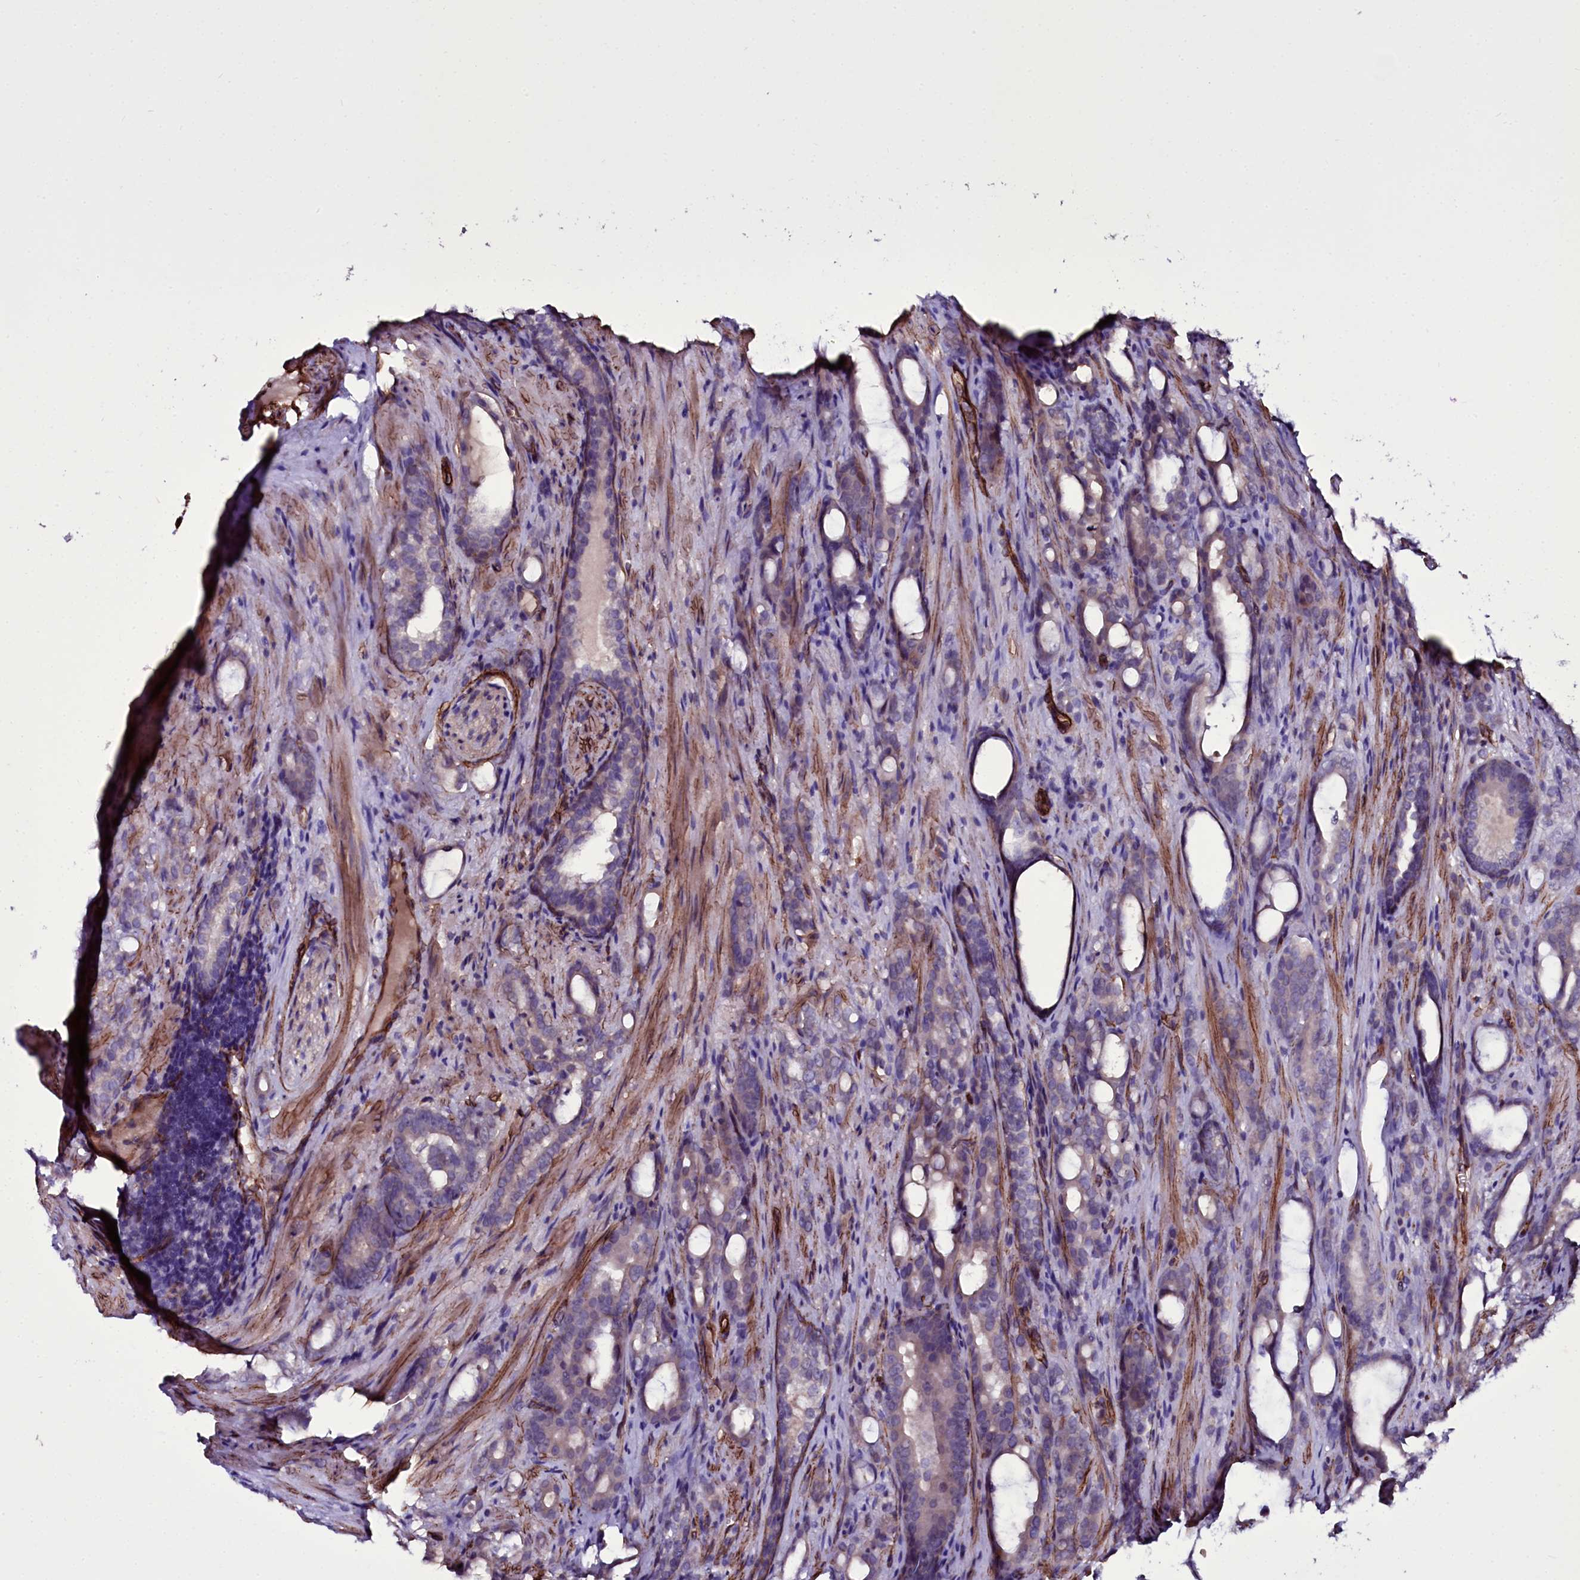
{"staining": {"intensity": "negative", "quantity": "none", "location": "none"}, "tissue": "prostate cancer", "cell_type": "Tumor cells", "image_type": "cancer", "snomed": [{"axis": "morphology", "description": "Adenocarcinoma, High grade"}, {"axis": "topography", "description": "Prostate"}], "caption": "IHC micrograph of neoplastic tissue: prostate high-grade adenocarcinoma stained with DAB (3,3'-diaminobenzidine) shows no significant protein positivity in tumor cells.", "gene": "MEX3C", "patient": {"sex": "male", "age": 72}}